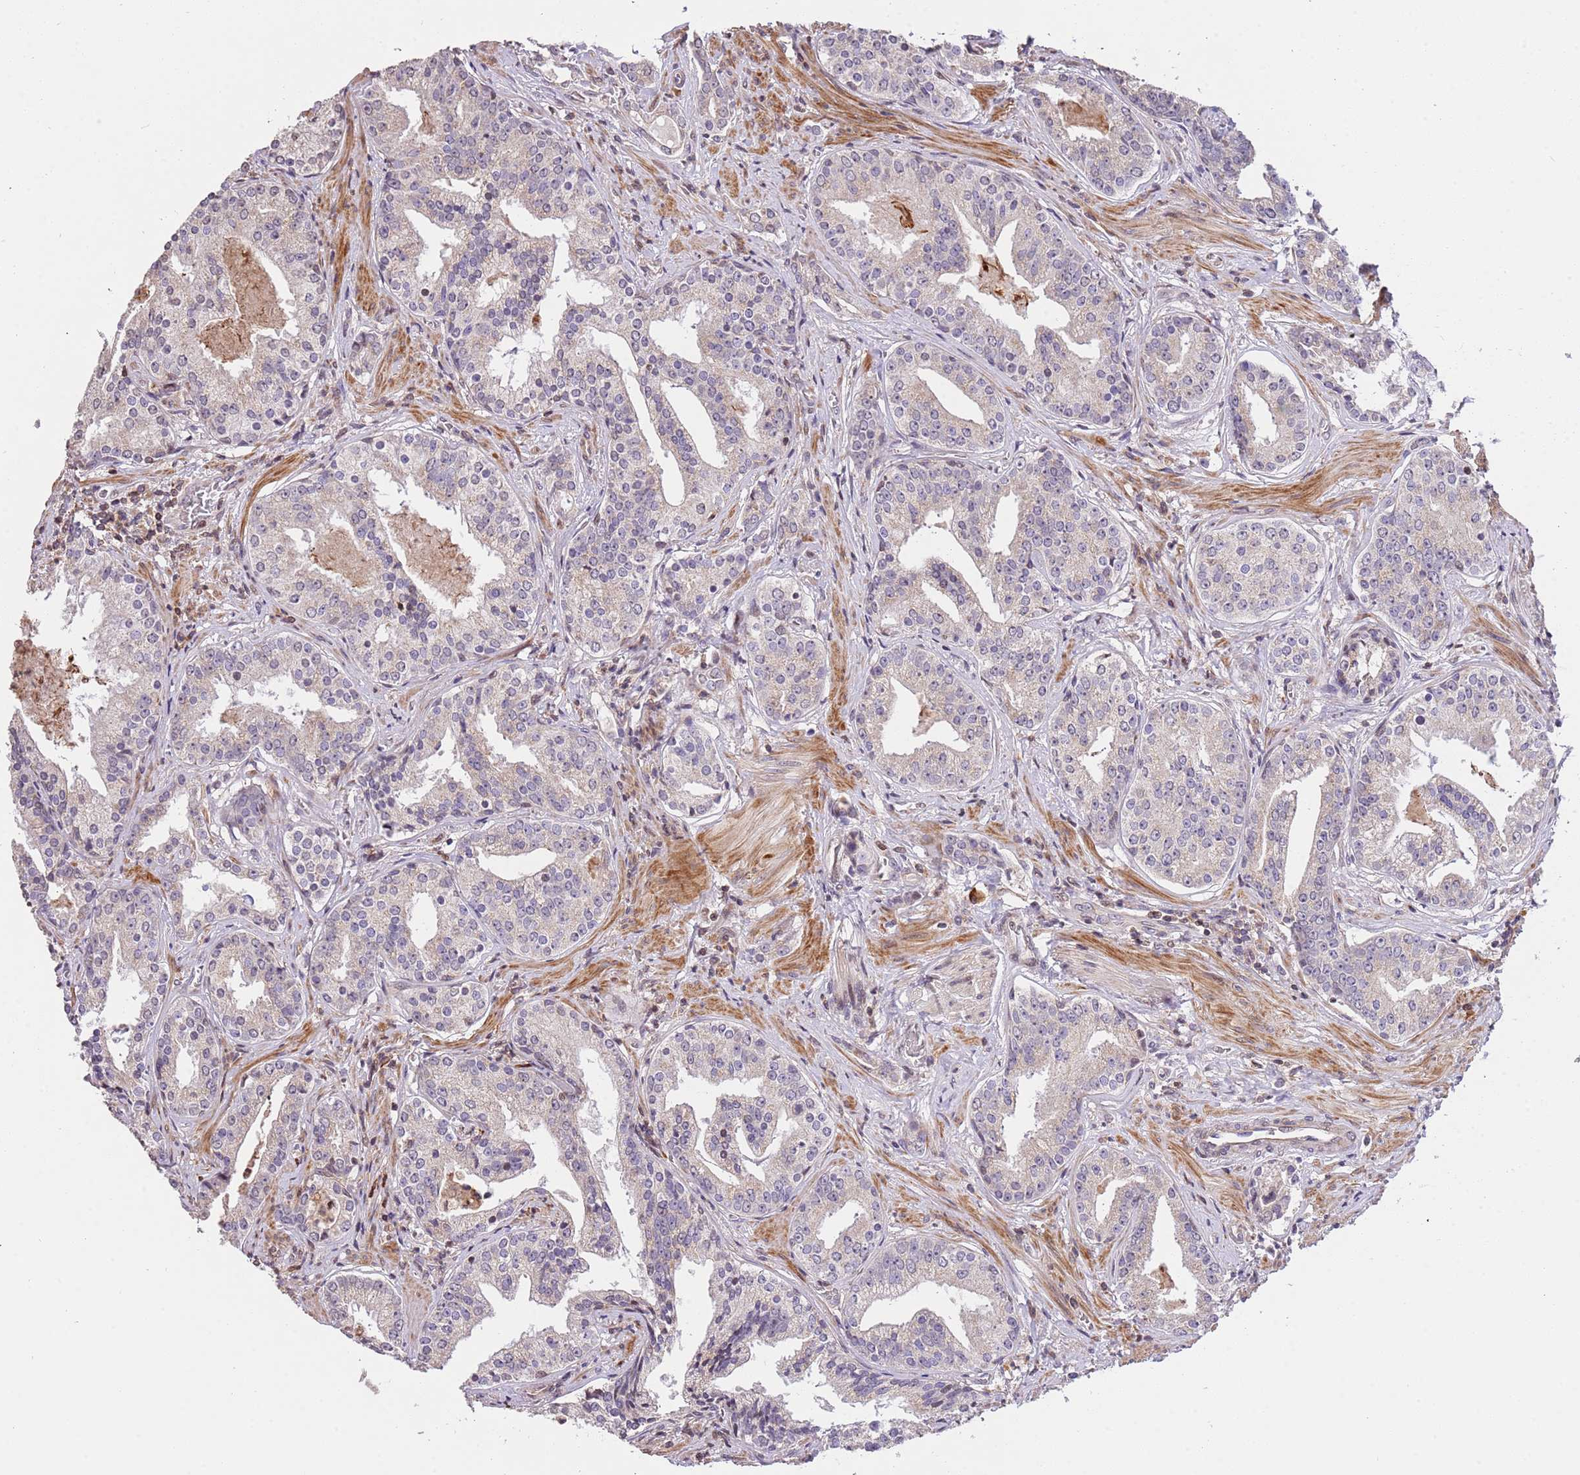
{"staining": {"intensity": "negative", "quantity": "none", "location": "none"}, "tissue": "prostate cancer", "cell_type": "Tumor cells", "image_type": "cancer", "snomed": [{"axis": "morphology", "description": "Adenocarcinoma, High grade"}, {"axis": "topography", "description": "Prostate"}], "caption": "A histopathology image of human prostate cancer is negative for staining in tumor cells.", "gene": "SLC16A4", "patient": {"sex": "male", "age": 58}}